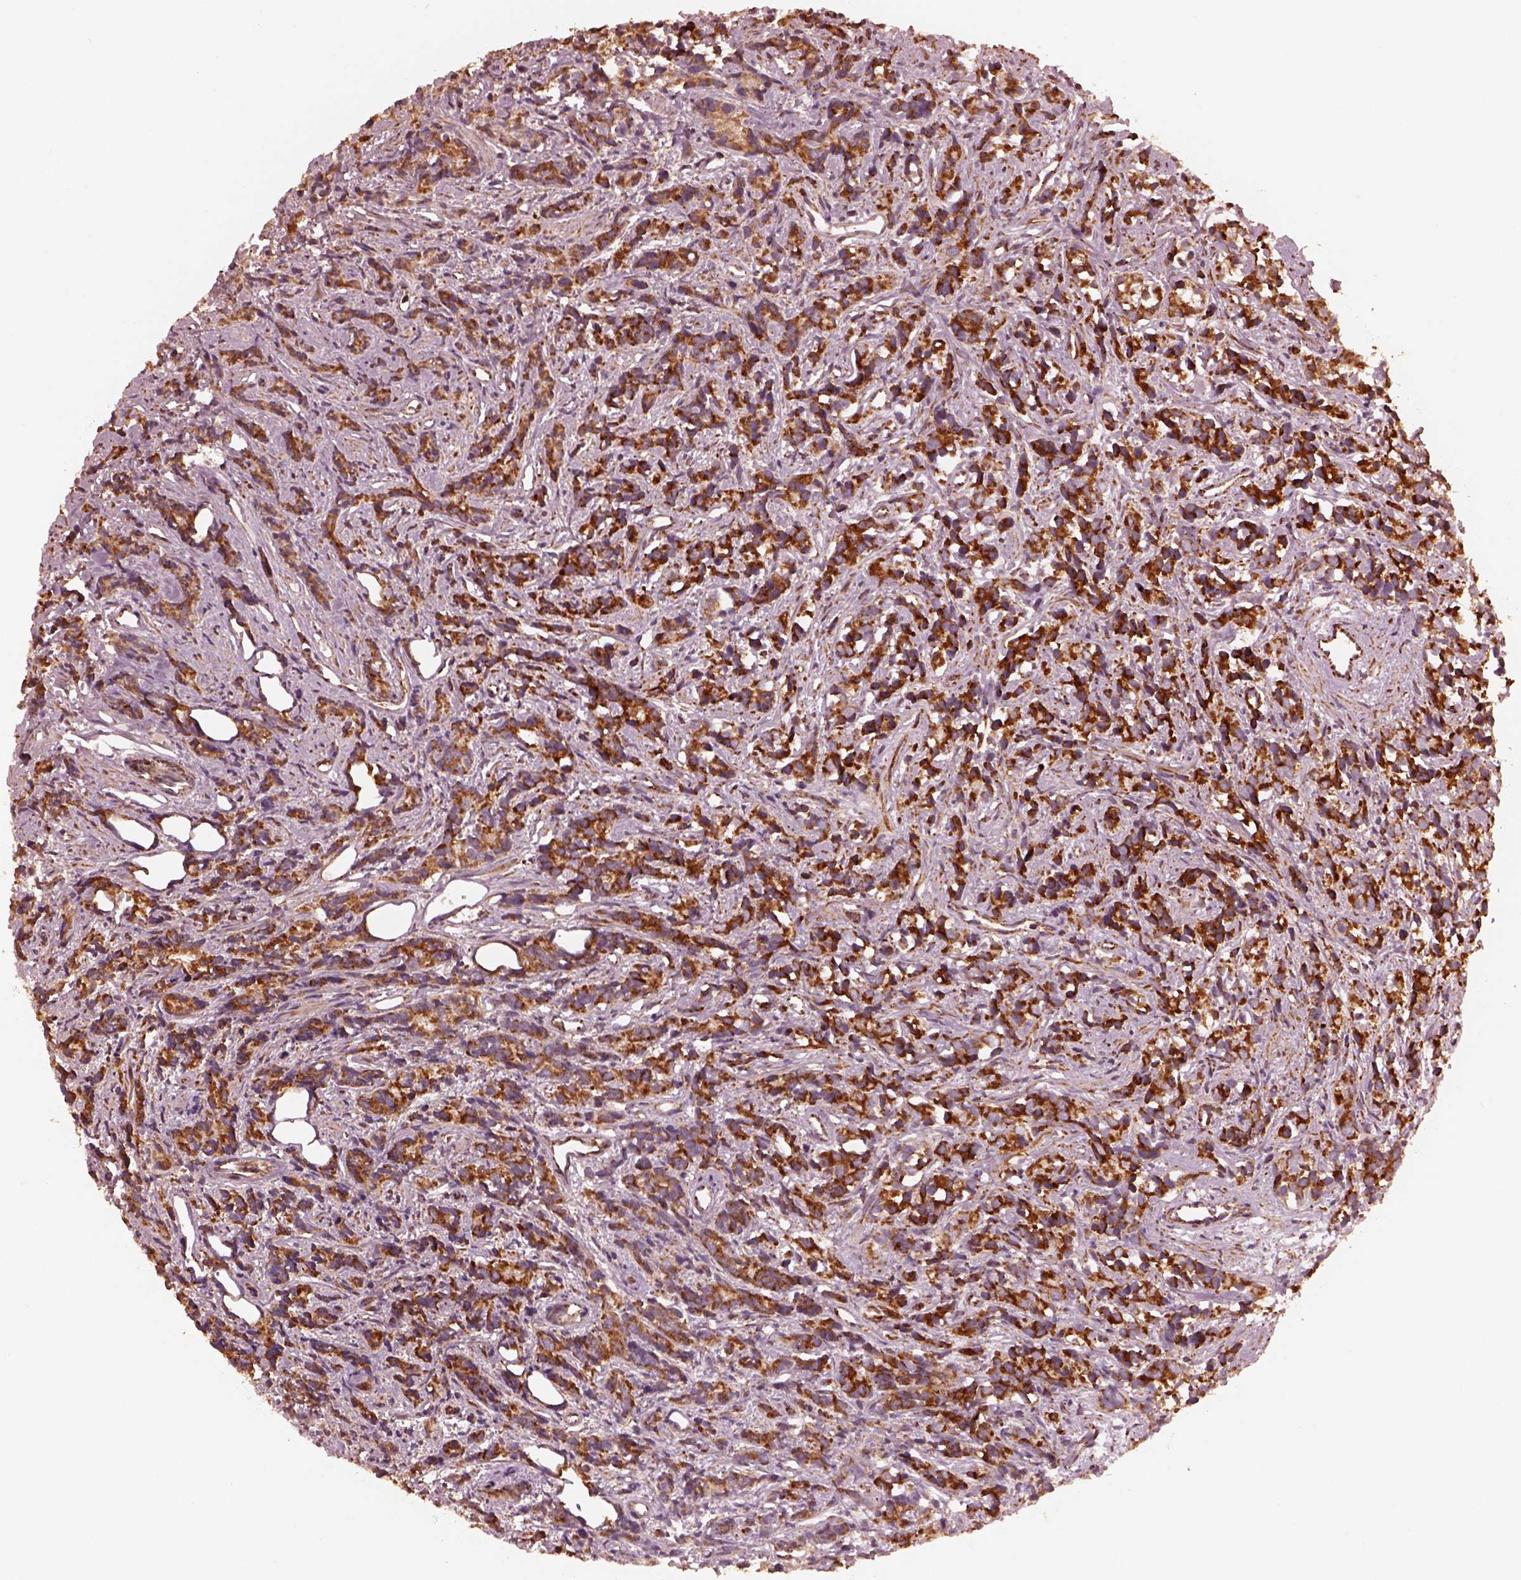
{"staining": {"intensity": "strong", "quantity": ">75%", "location": "cytoplasmic/membranous"}, "tissue": "prostate cancer", "cell_type": "Tumor cells", "image_type": "cancer", "snomed": [{"axis": "morphology", "description": "Adenocarcinoma, High grade"}, {"axis": "topography", "description": "Prostate"}], "caption": "Protein expression analysis of human adenocarcinoma (high-grade) (prostate) reveals strong cytoplasmic/membranous positivity in approximately >75% of tumor cells. The staining was performed using DAB (3,3'-diaminobenzidine) to visualize the protein expression in brown, while the nuclei were stained in blue with hematoxylin (Magnification: 20x).", "gene": "NDUFB10", "patient": {"sex": "male", "age": 84}}